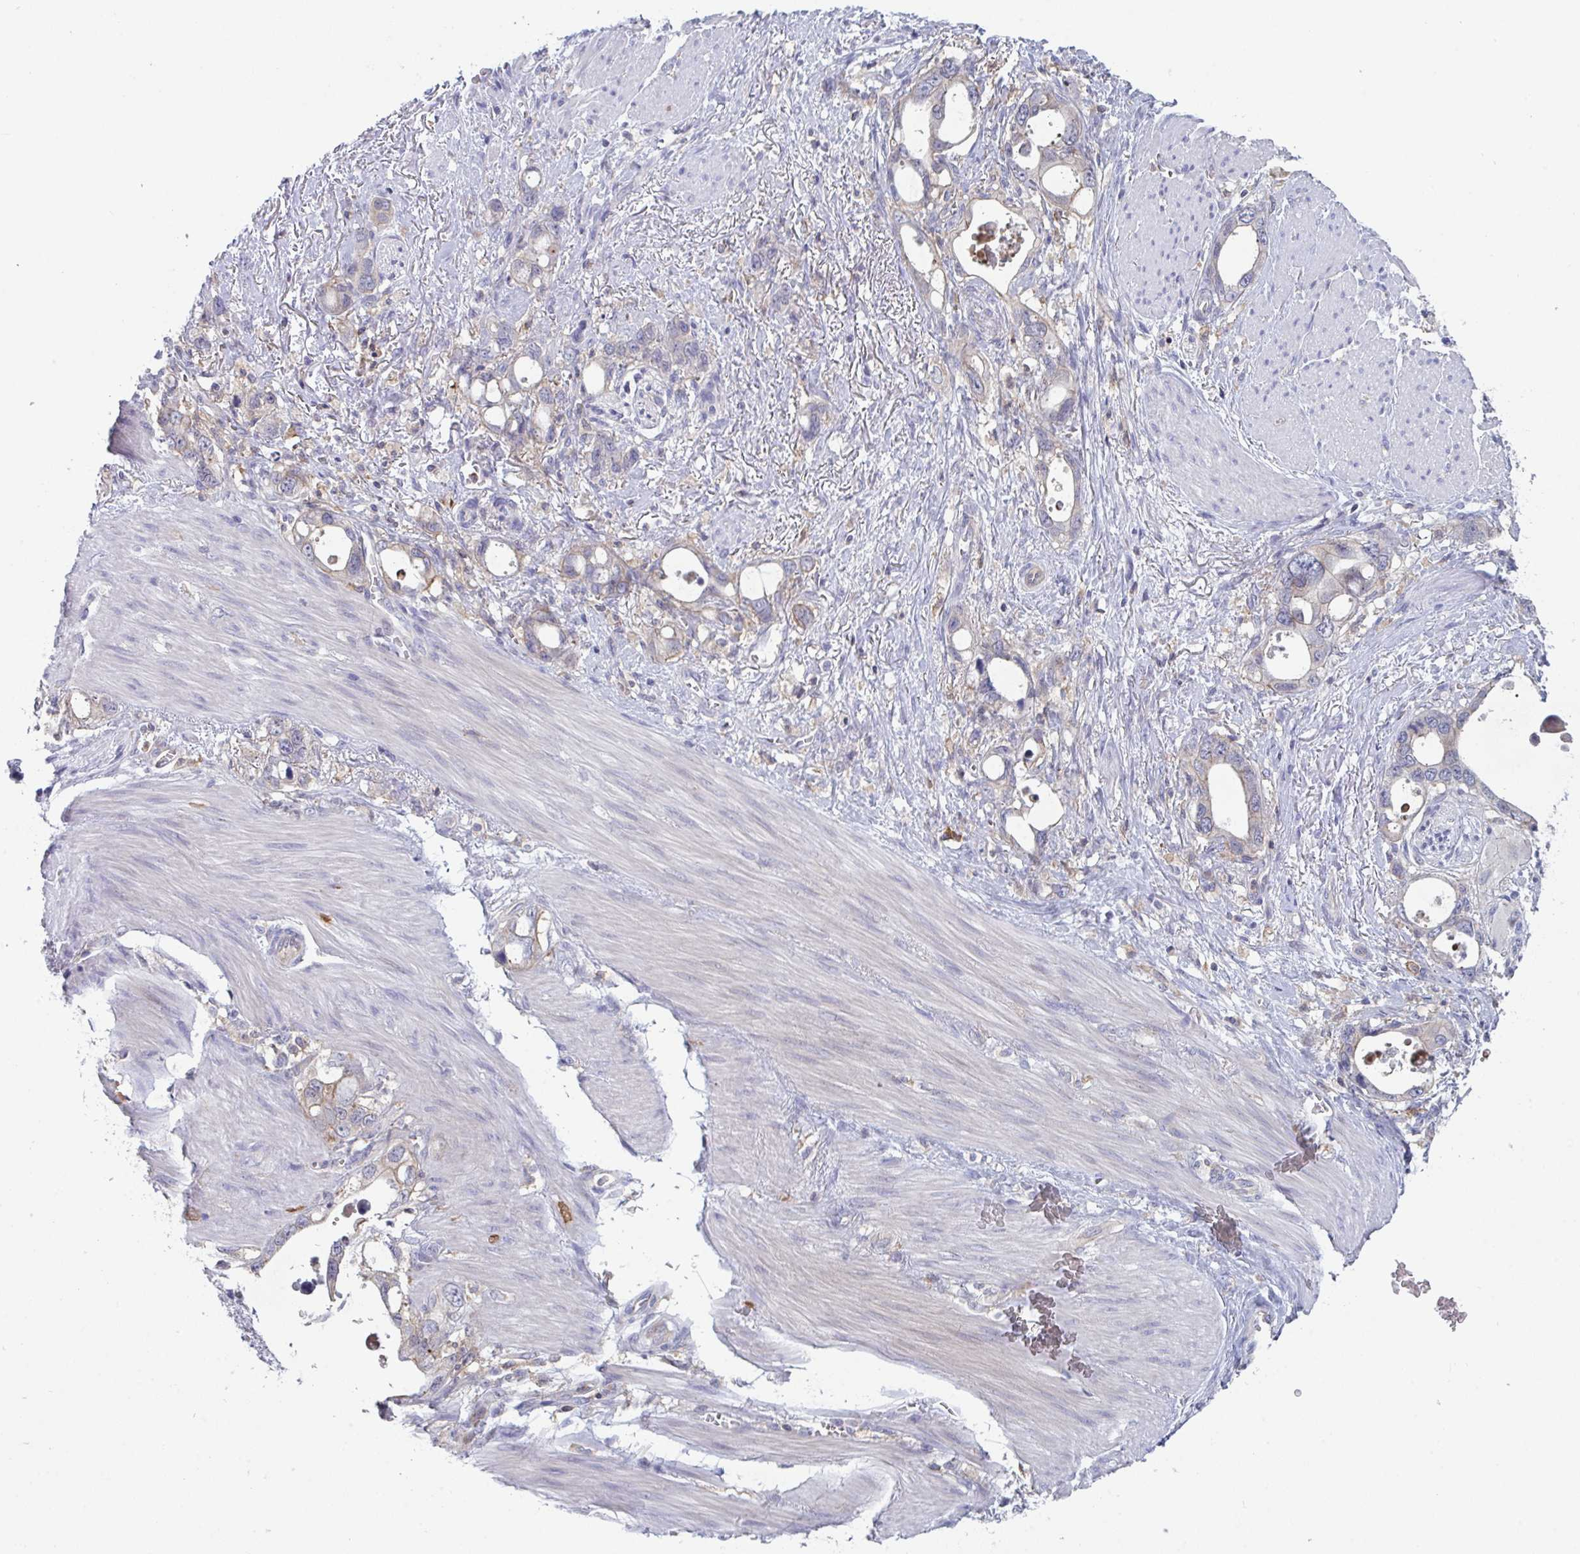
{"staining": {"intensity": "moderate", "quantity": "25%-75%", "location": "cytoplasmic/membranous"}, "tissue": "stomach cancer", "cell_type": "Tumor cells", "image_type": "cancer", "snomed": [{"axis": "morphology", "description": "Adenocarcinoma, NOS"}, {"axis": "topography", "description": "Stomach, upper"}], "caption": "Stomach adenocarcinoma stained with DAB immunohistochemistry exhibits medium levels of moderate cytoplasmic/membranous positivity in approximately 25%-75% of tumor cells.", "gene": "DISP2", "patient": {"sex": "male", "age": 74}}